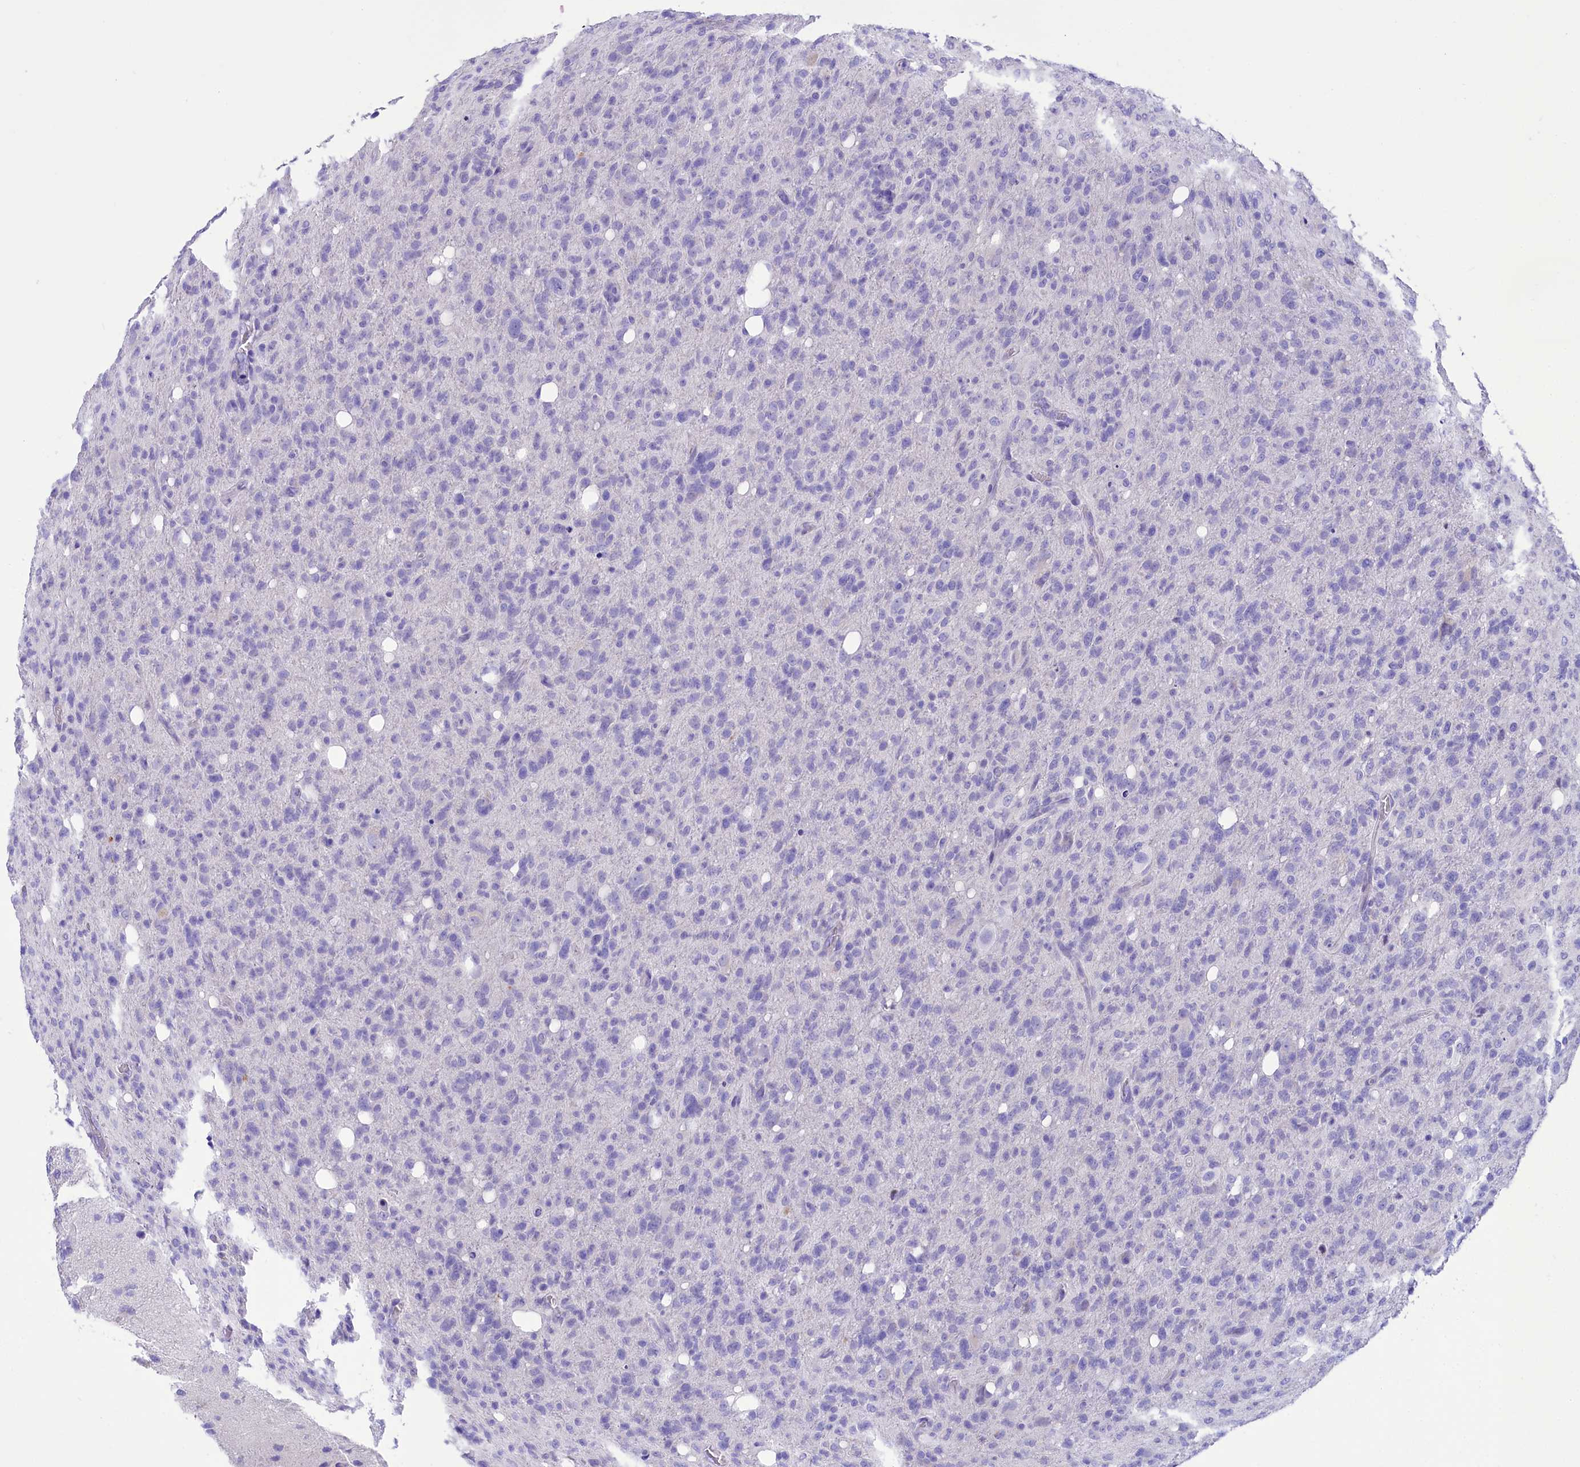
{"staining": {"intensity": "negative", "quantity": "none", "location": "none"}, "tissue": "glioma", "cell_type": "Tumor cells", "image_type": "cancer", "snomed": [{"axis": "morphology", "description": "Glioma, malignant, High grade"}, {"axis": "topography", "description": "Brain"}], "caption": "The image demonstrates no significant positivity in tumor cells of glioma.", "gene": "TTC36", "patient": {"sex": "female", "age": 57}}